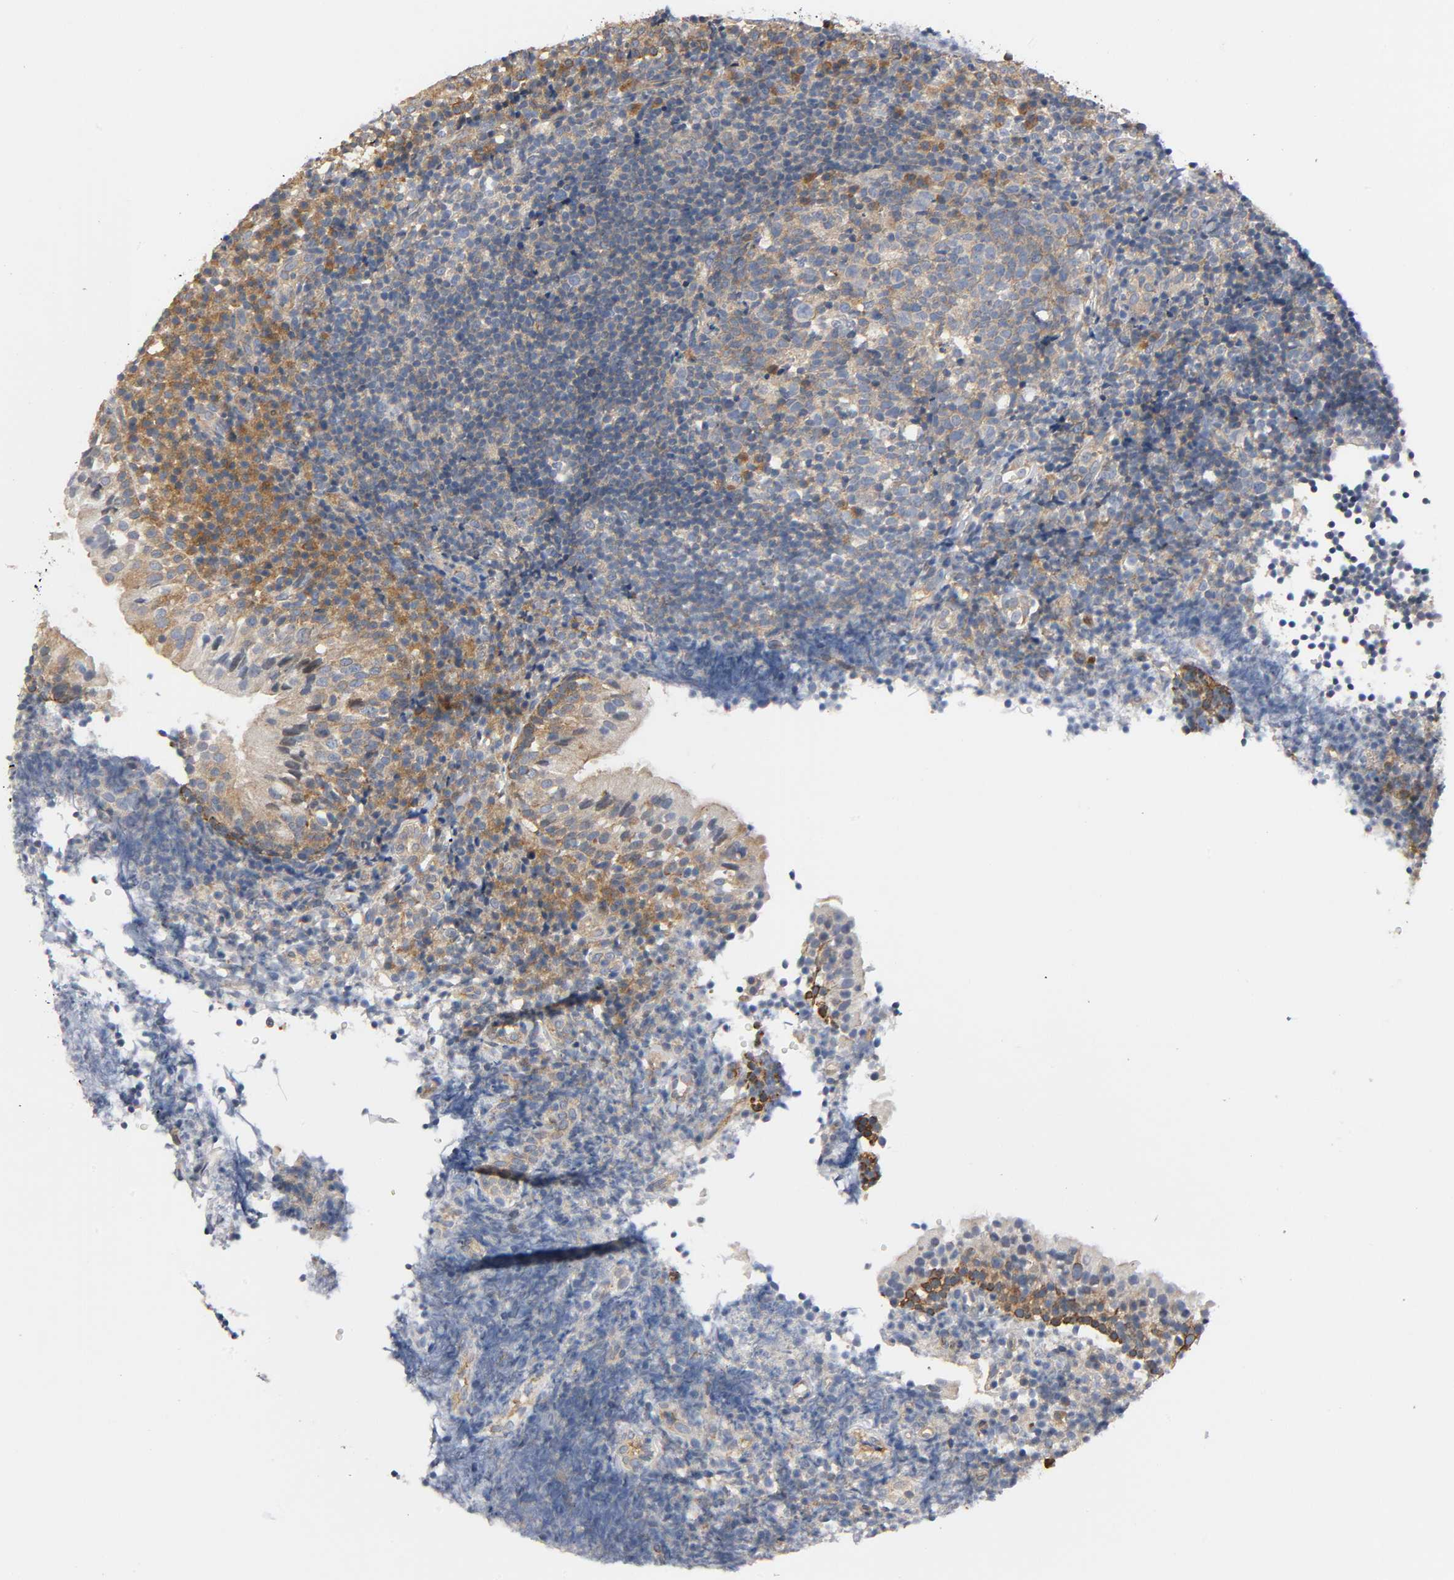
{"staining": {"intensity": "moderate", "quantity": ">75%", "location": "cytoplasmic/membranous"}, "tissue": "tonsil", "cell_type": "Germinal center cells", "image_type": "normal", "snomed": [{"axis": "morphology", "description": "Normal tissue, NOS"}, {"axis": "topography", "description": "Tonsil"}], "caption": "The image demonstrates staining of benign tonsil, revealing moderate cytoplasmic/membranous protein positivity (brown color) within germinal center cells. The staining was performed using DAB to visualize the protein expression in brown, while the nuclei were stained in blue with hematoxylin (Magnification: 20x).", "gene": "HDAC6", "patient": {"sex": "female", "age": 40}}